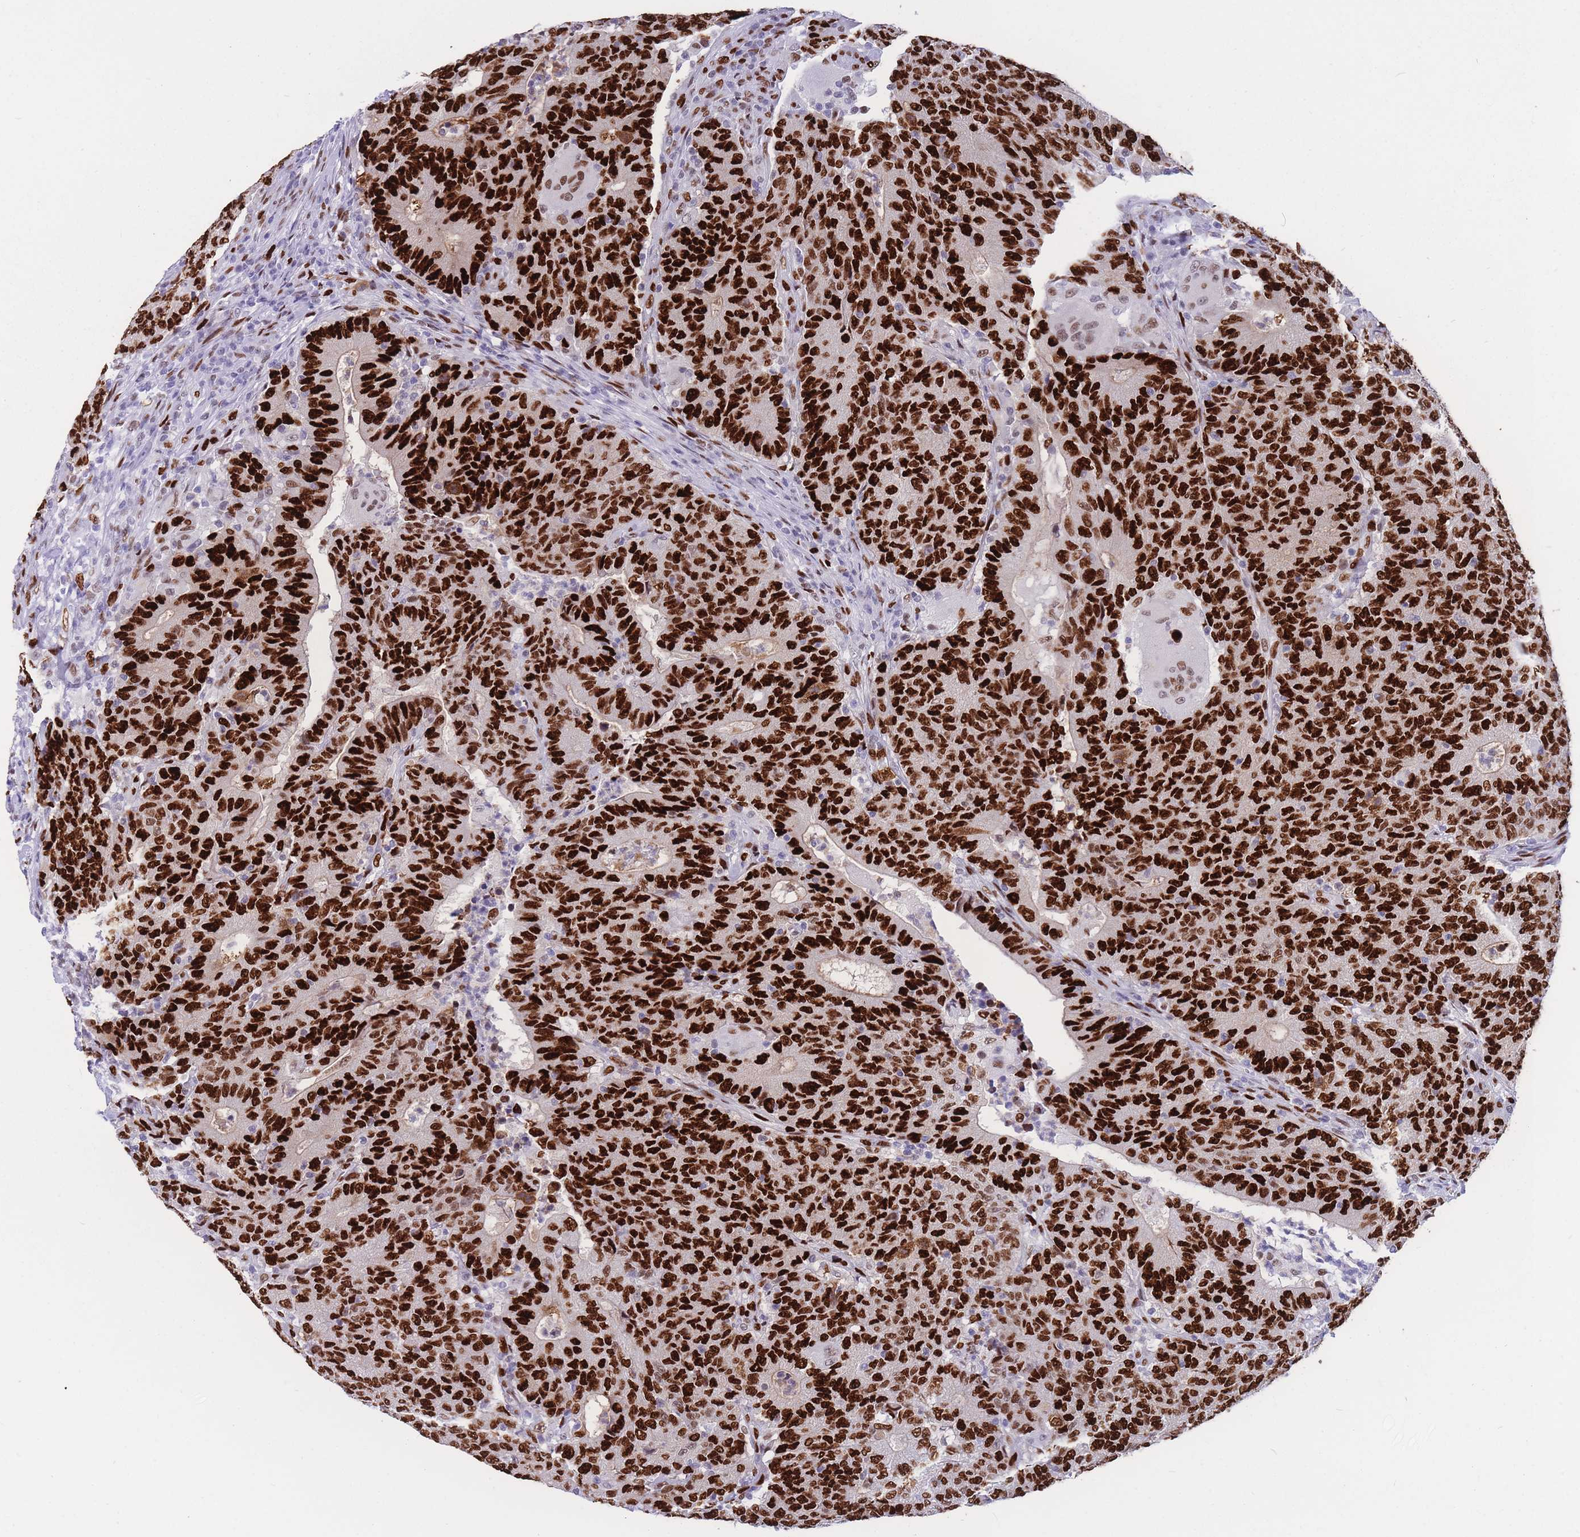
{"staining": {"intensity": "strong", "quantity": ">75%", "location": "nuclear"}, "tissue": "colorectal cancer", "cell_type": "Tumor cells", "image_type": "cancer", "snomed": [{"axis": "morphology", "description": "Adenocarcinoma, NOS"}, {"axis": "topography", "description": "Colon"}], "caption": "Colorectal cancer (adenocarcinoma) tissue shows strong nuclear staining in about >75% of tumor cells", "gene": "NASP", "patient": {"sex": "female", "age": 75}}